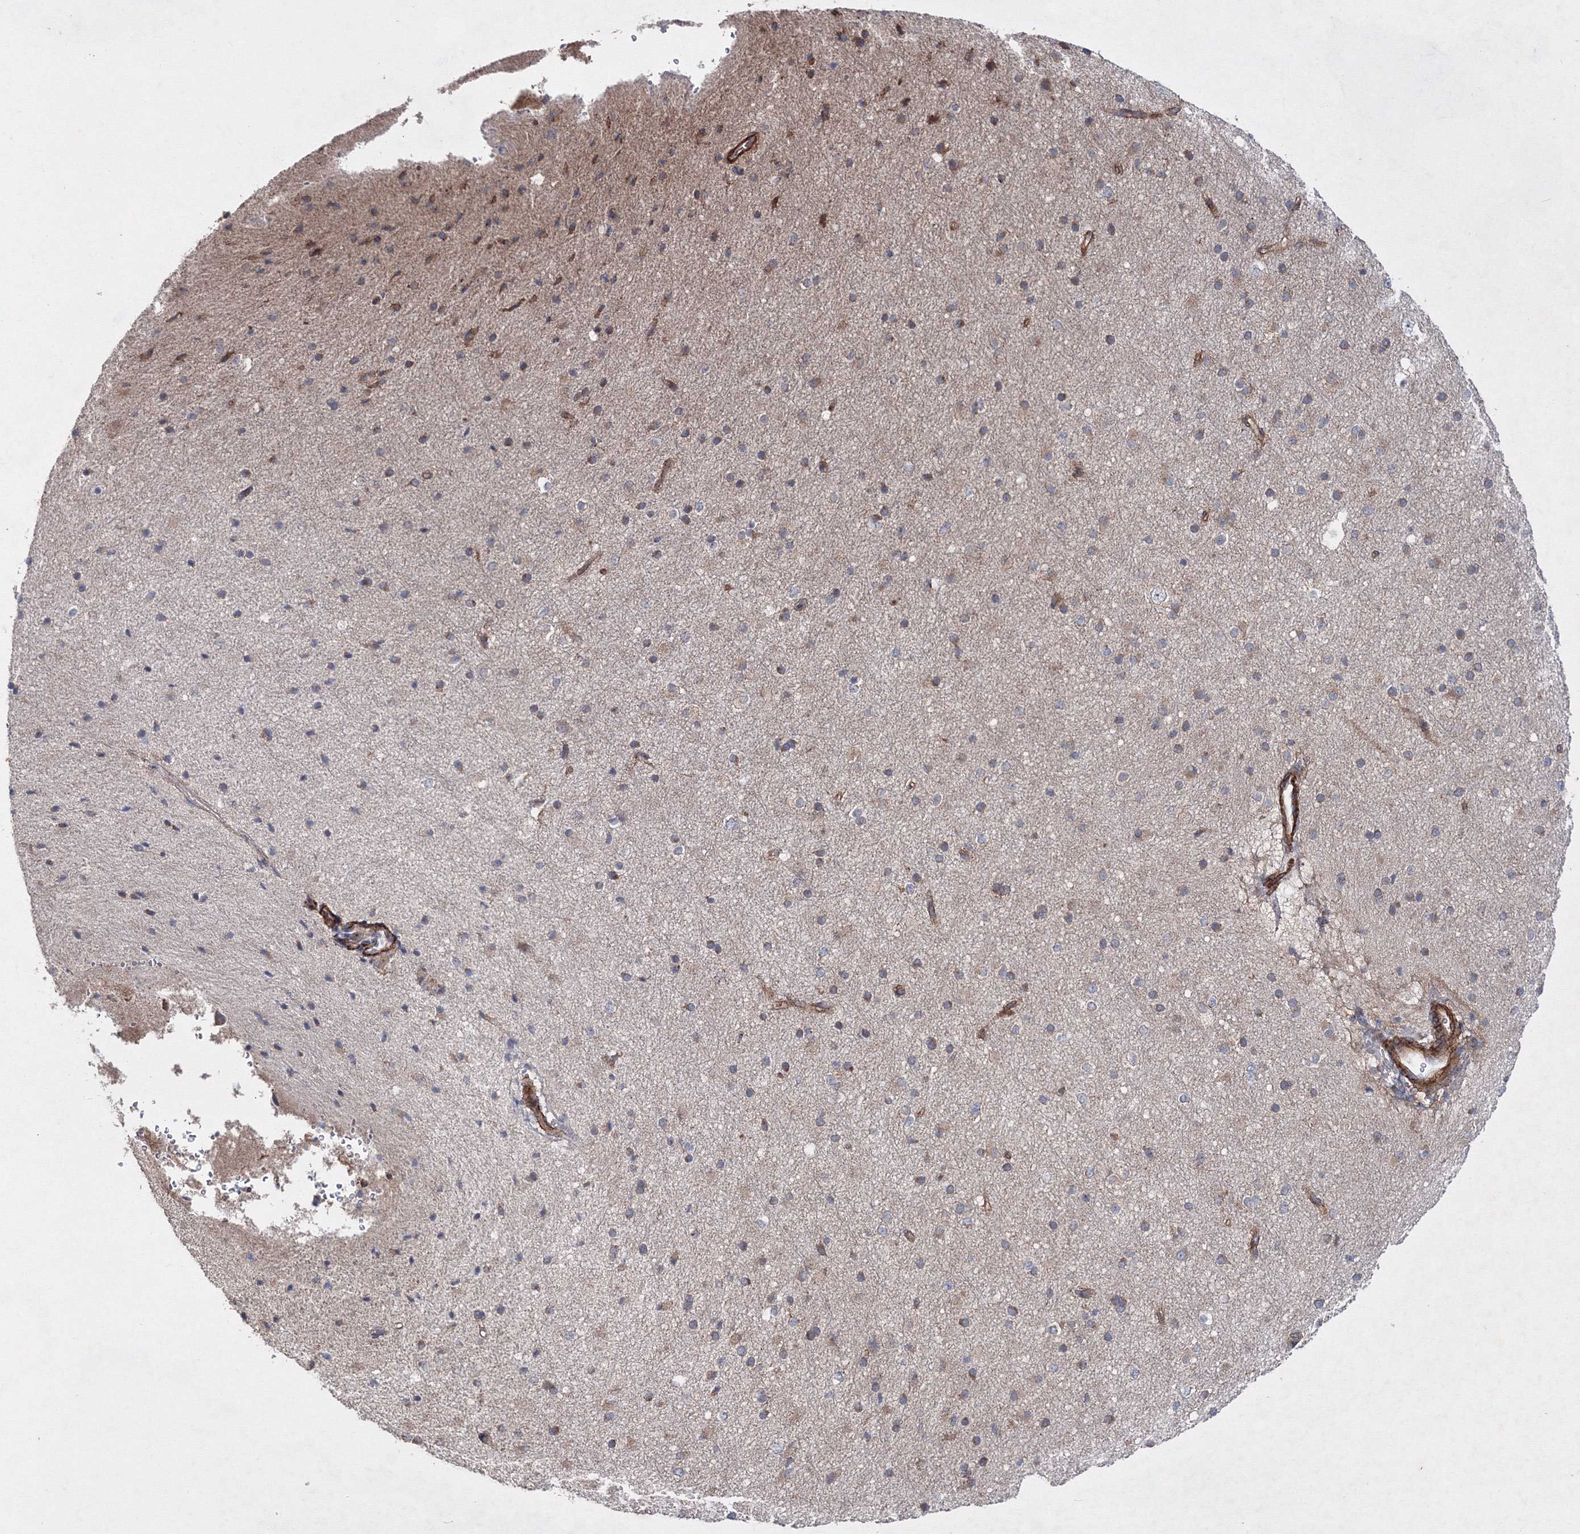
{"staining": {"intensity": "moderate", "quantity": "25%-75%", "location": "cytoplasmic/membranous"}, "tissue": "cerebral cortex", "cell_type": "Endothelial cells", "image_type": "normal", "snomed": [{"axis": "morphology", "description": "Normal tissue, NOS"}, {"axis": "morphology", "description": "Developmental malformation"}, {"axis": "topography", "description": "Cerebral cortex"}], "caption": "A micrograph of cerebral cortex stained for a protein reveals moderate cytoplasmic/membranous brown staining in endothelial cells. The staining is performed using DAB brown chromogen to label protein expression. The nuclei are counter-stained blue using hematoxylin.", "gene": "GFM1", "patient": {"sex": "female", "age": 30}}